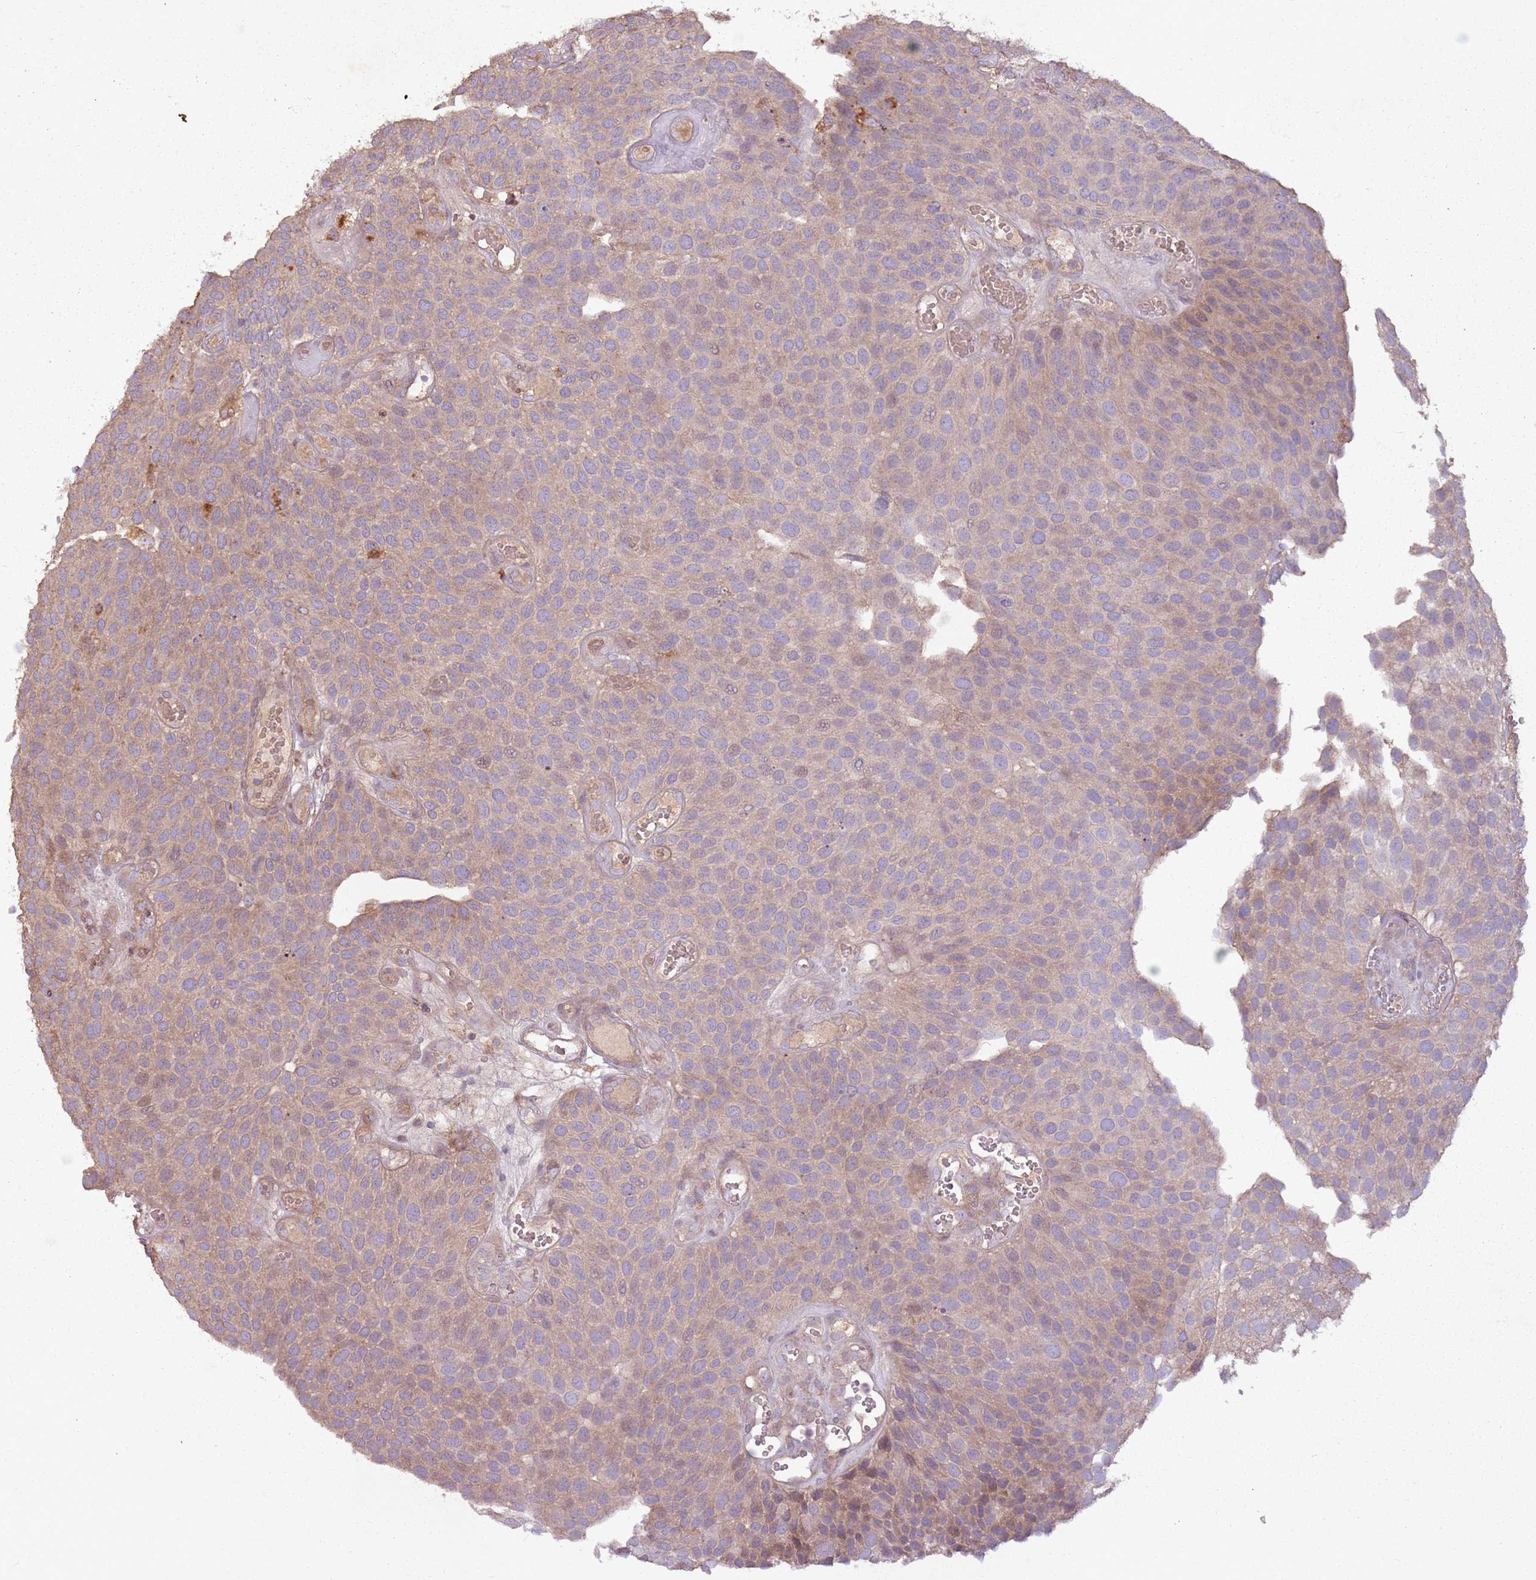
{"staining": {"intensity": "weak", "quantity": ">75%", "location": "cytoplasmic/membranous"}, "tissue": "urothelial cancer", "cell_type": "Tumor cells", "image_type": "cancer", "snomed": [{"axis": "morphology", "description": "Urothelial carcinoma, Low grade"}, {"axis": "topography", "description": "Urinary bladder"}], "caption": "Weak cytoplasmic/membranous expression for a protein is present in approximately >75% of tumor cells of urothelial cancer using immunohistochemistry.", "gene": "ANKRD24", "patient": {"sex": "male", "age": 89}}